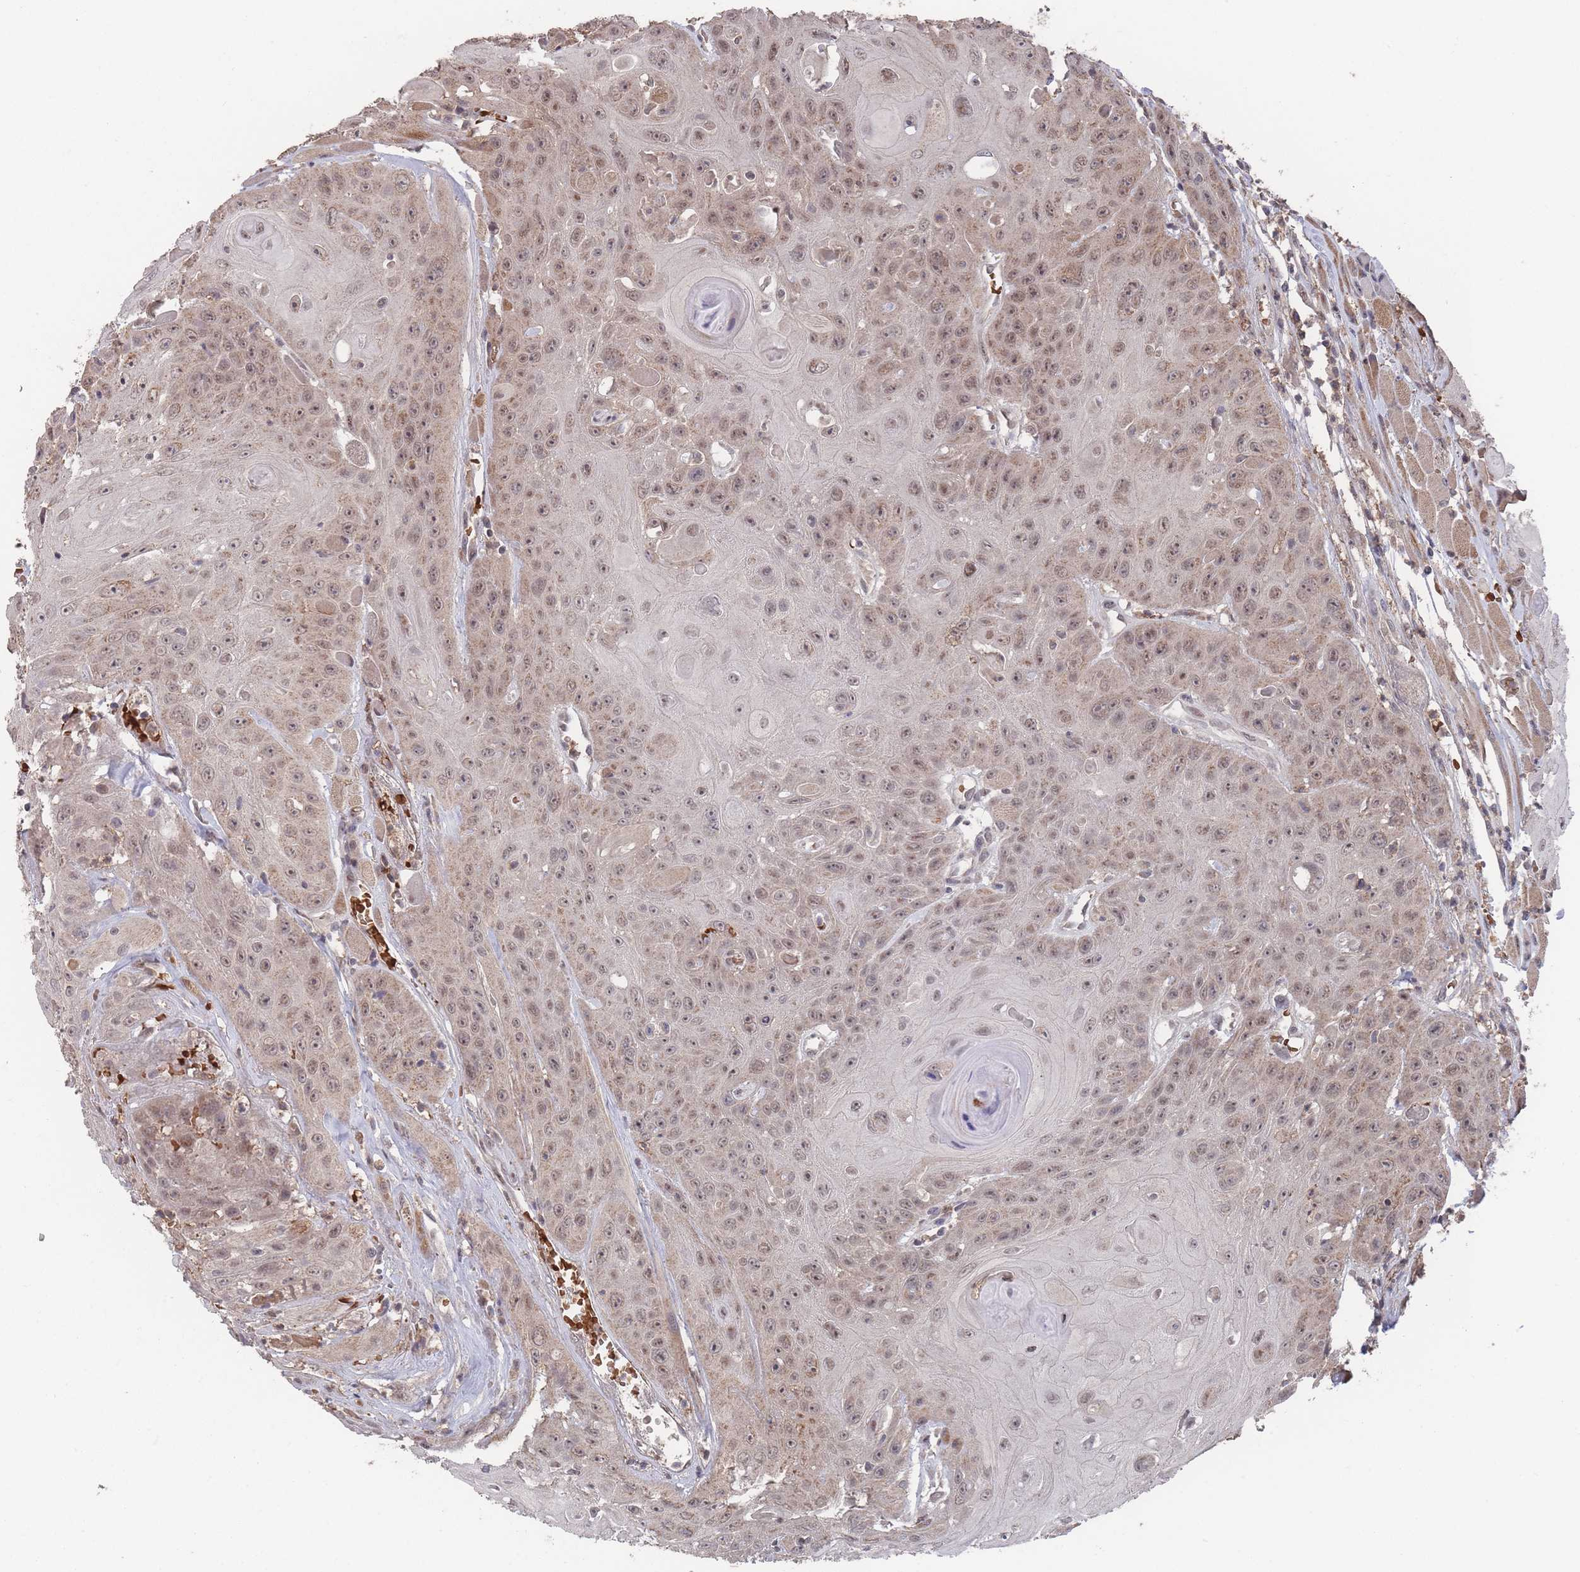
{"staining": {"intensity": "weak", "quantity": ">75%", "location": "nuclear"}, "tissue": "head and neck cancer", "cell_type": "Tumor cells", "image_type": "cancer", "snomed": [{"axis": "morphology", "description": "Squamous cell carcinoma, NOS"}, {"axis": "topography", "description": "Head-Neck"}], "caption": "Weak nuclear expression for a protein is present in about >75% of tumor cells of squamous cell carcinoma (head and neck) using immunohistochemistry.", "gene": "SF3B1", "patient": {"sex": "female", "age": 59}}